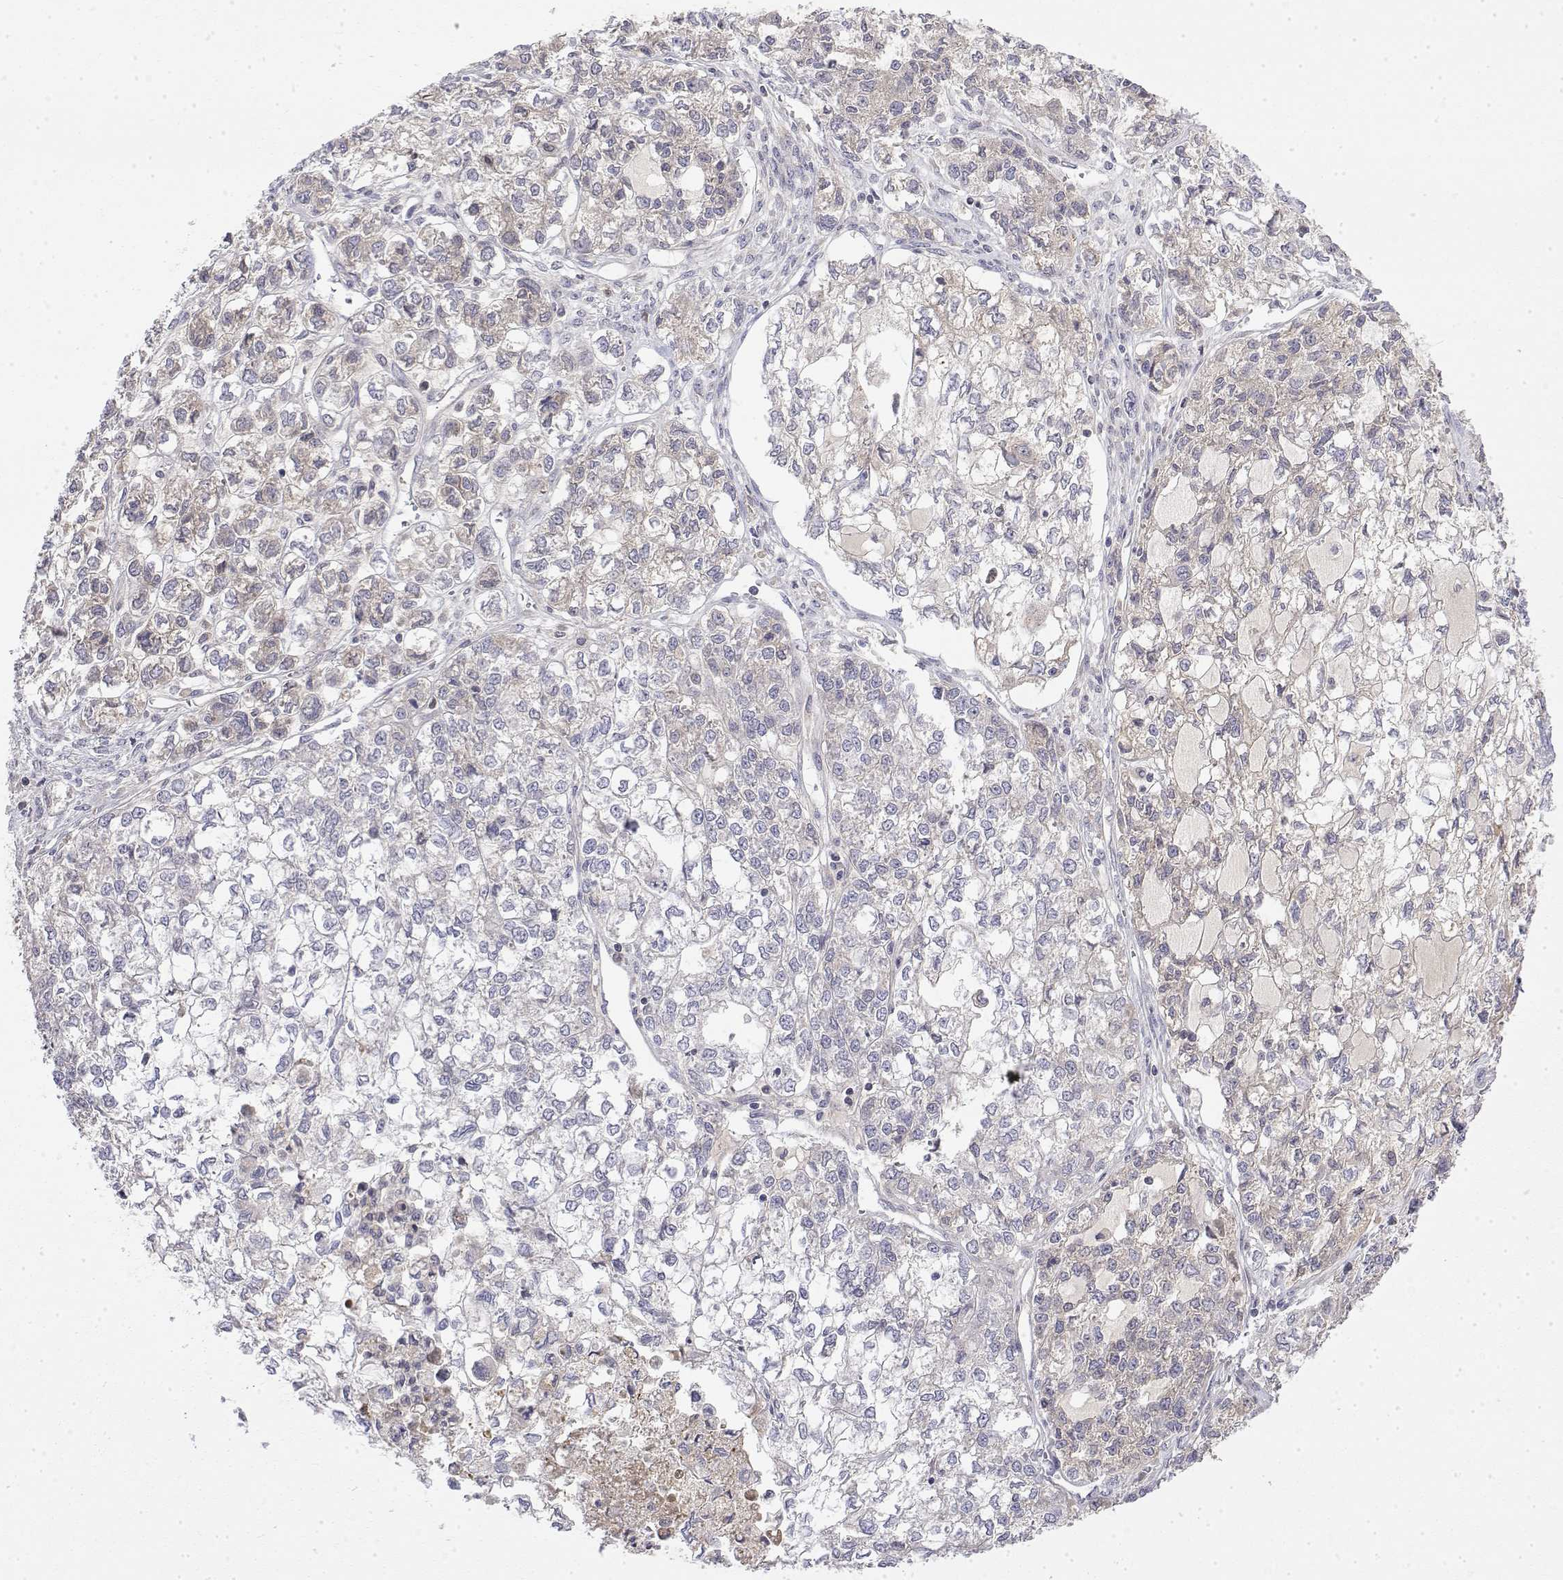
{"staining": {"intensity": "negative", "quantity": "none", "location": "none"}, "tissue": "ovarian cancer", "cell_type": "Tumor cells", "image_type": "cancer", "snomed": [{"axis": "morphology", "description": "Carcinoma, endometroid"}, {"axis": "topography", "description": "Ovary"}], "caption": "The histopathology image demonstrates no staining of tumor cells in ovarian cancer (endometroid carcinoma). Brightfield microscopy of immunohistochemistry stained with DAB (brown) and hematoxylin (blue), captured at high magnification.", "gene": "IGFBP4", "patient": {"sex": "female", "age": 64}}